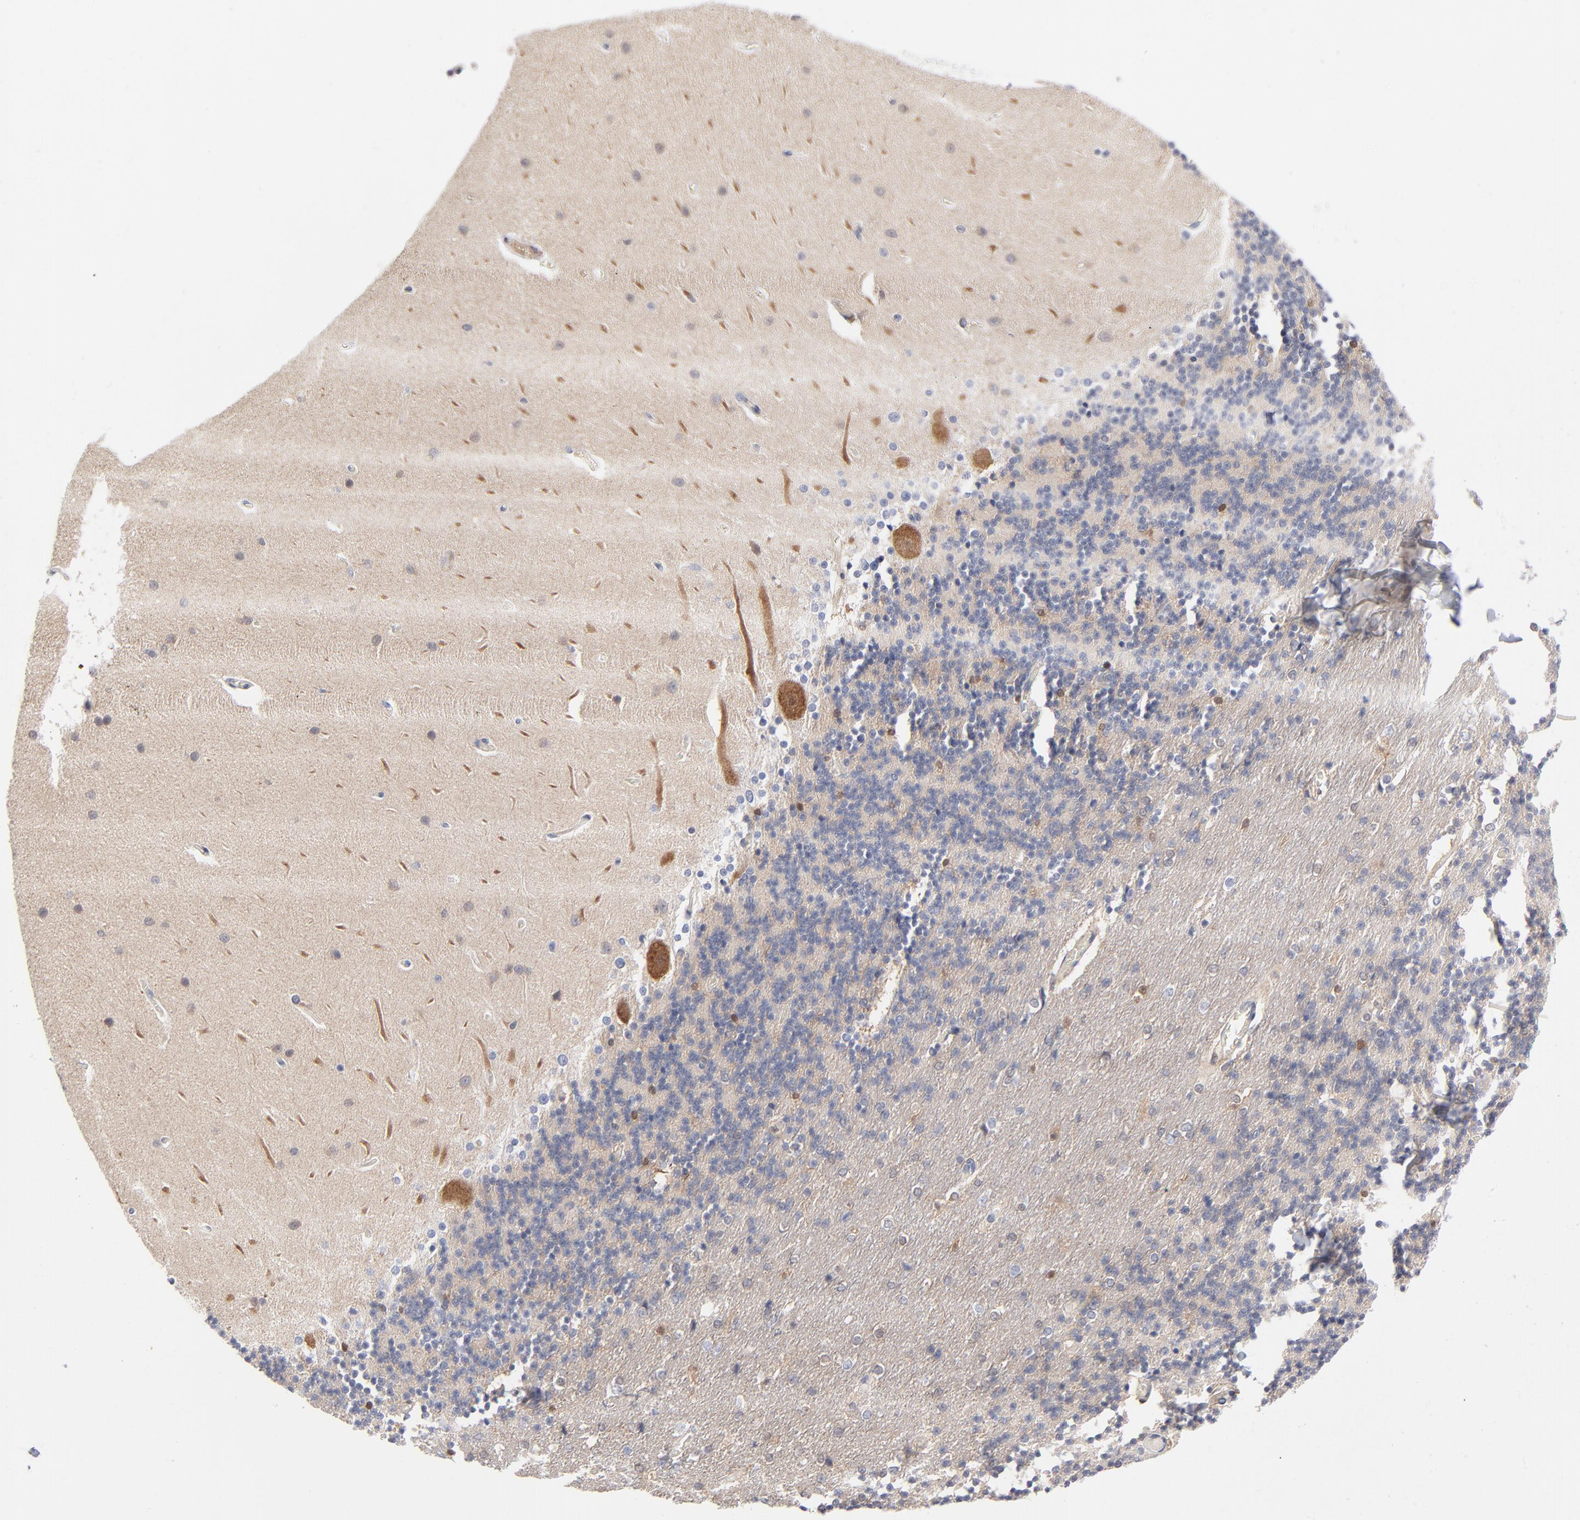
{"staining": {"intensity": "weak", "quantity": ">75%", "location": "cytoplasmic/membranous"}, "tissue": "cerebellum", "cell_type": "Cells in granular layer", "image_type": "normal", "snomed": [{"axis": "morphology", "description": "Normal tissue, NOS"}, {"axis": "topography", "description": "Cerebellum"}], "caption": "A high-resolution histopathology image shows IHC staining of unremarkable cerebellum, which demonstrates weak cytoplasmic/membranous positivity in about >75% of cells in granular layer.", "gene": "ARRB1", "patient": {"sex": "female", "age": 54}}